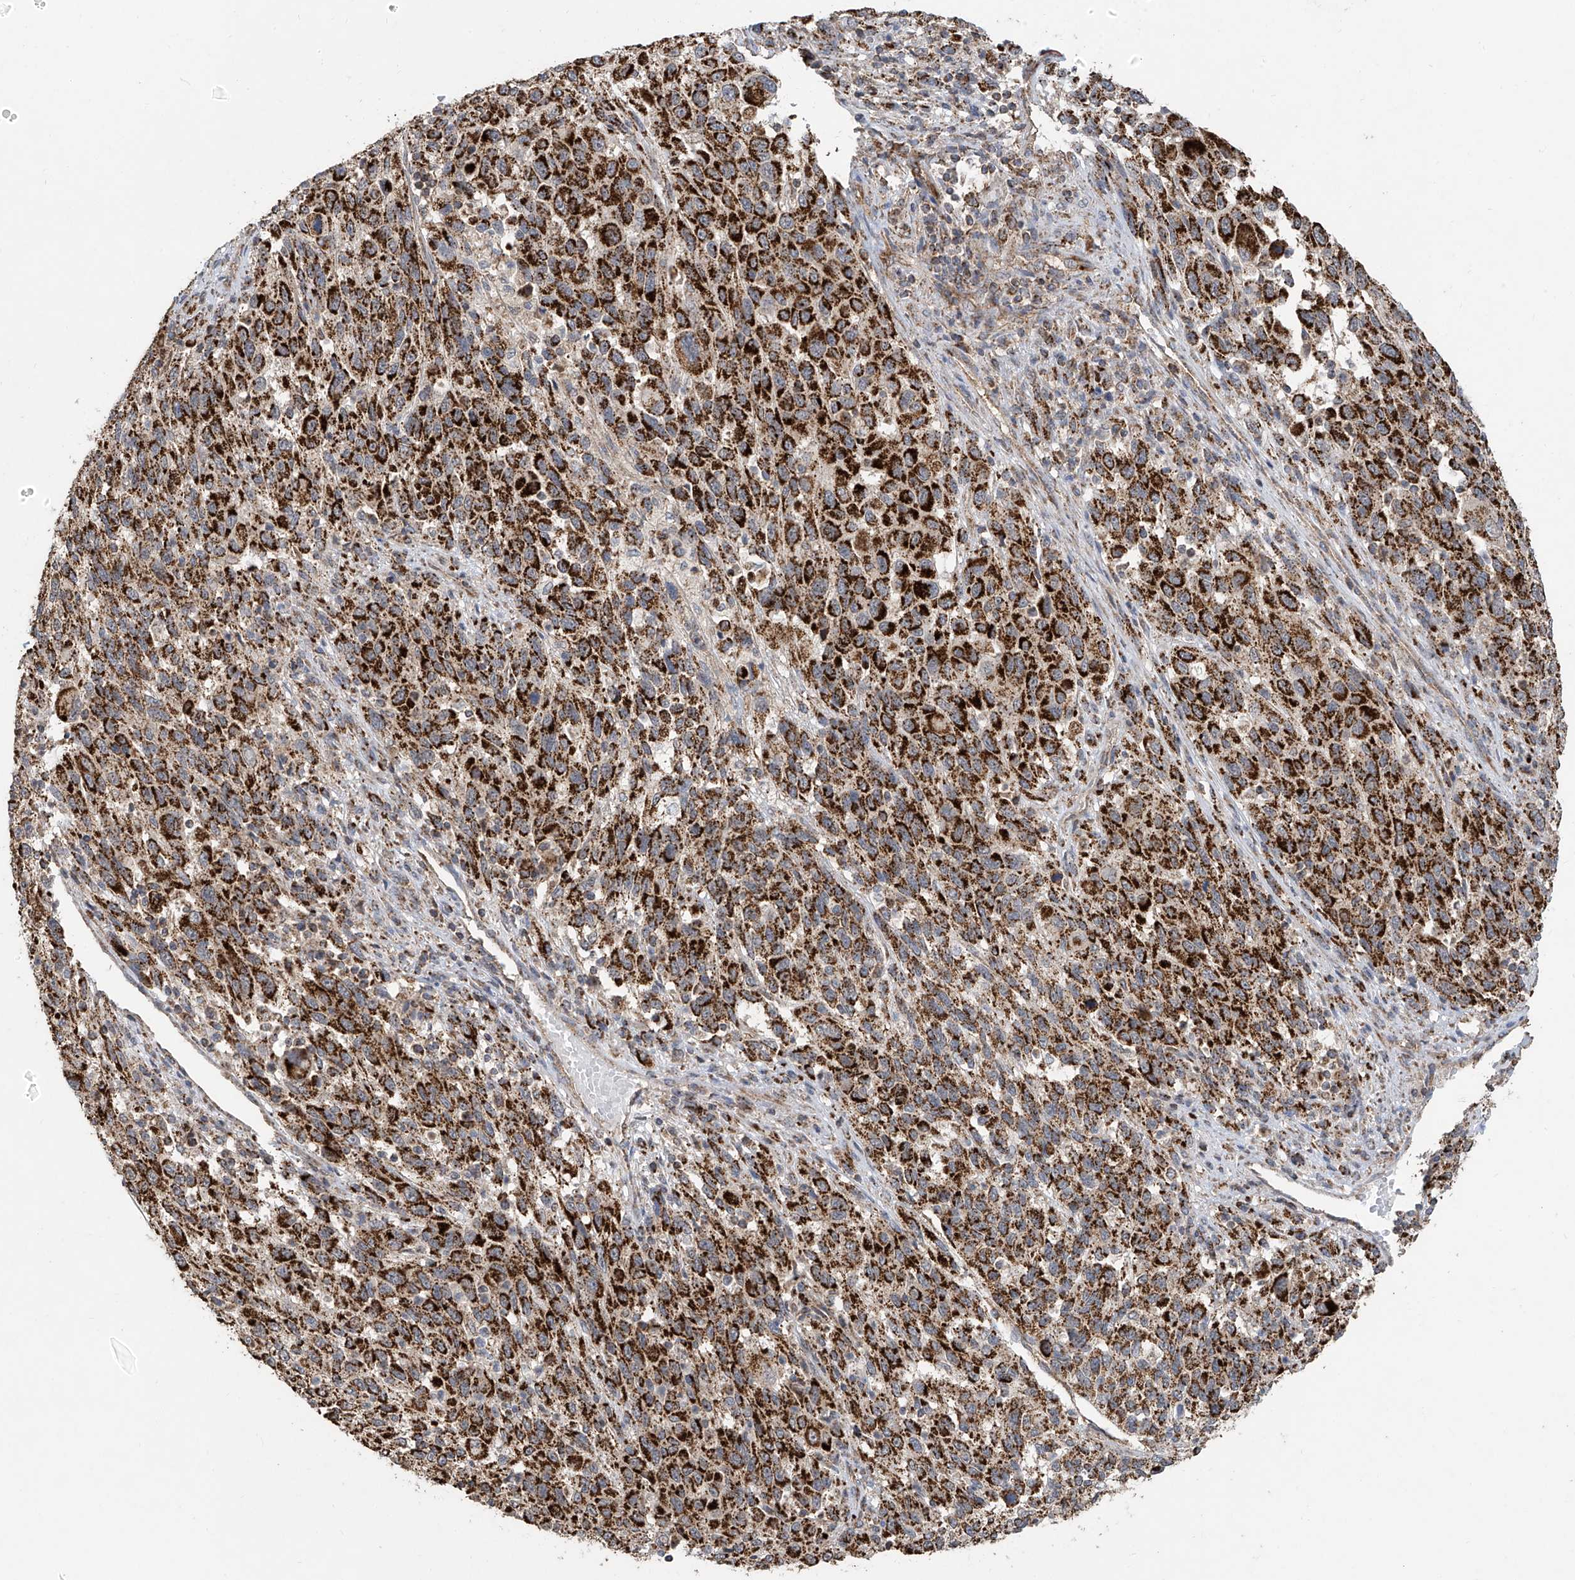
{"staining": {"intensity": "strong", "quantity": ">75%", "location": "cytoplasmic/membranous"}, "tissue": "melanoma", "cell_type": "Tumor cells", "image_type": "cancer", "snomed": [{"axis": "morphology", "description": "Malignant melanoma, Metastatic site"}, {"axis": "topography", "description": "Lymph node"}], "caption": "Brown immunohistochemical staining in human melanoma reveals strong cytoplasmic/membranous staining in about >75% of tumor cells. The staining was performed using DAB, with brown indicating positive protein expression. Nuclei are stained blue with hematoxylin.", "gene": "UQCC1", "patient": {"sex": "male", "age": 61}}